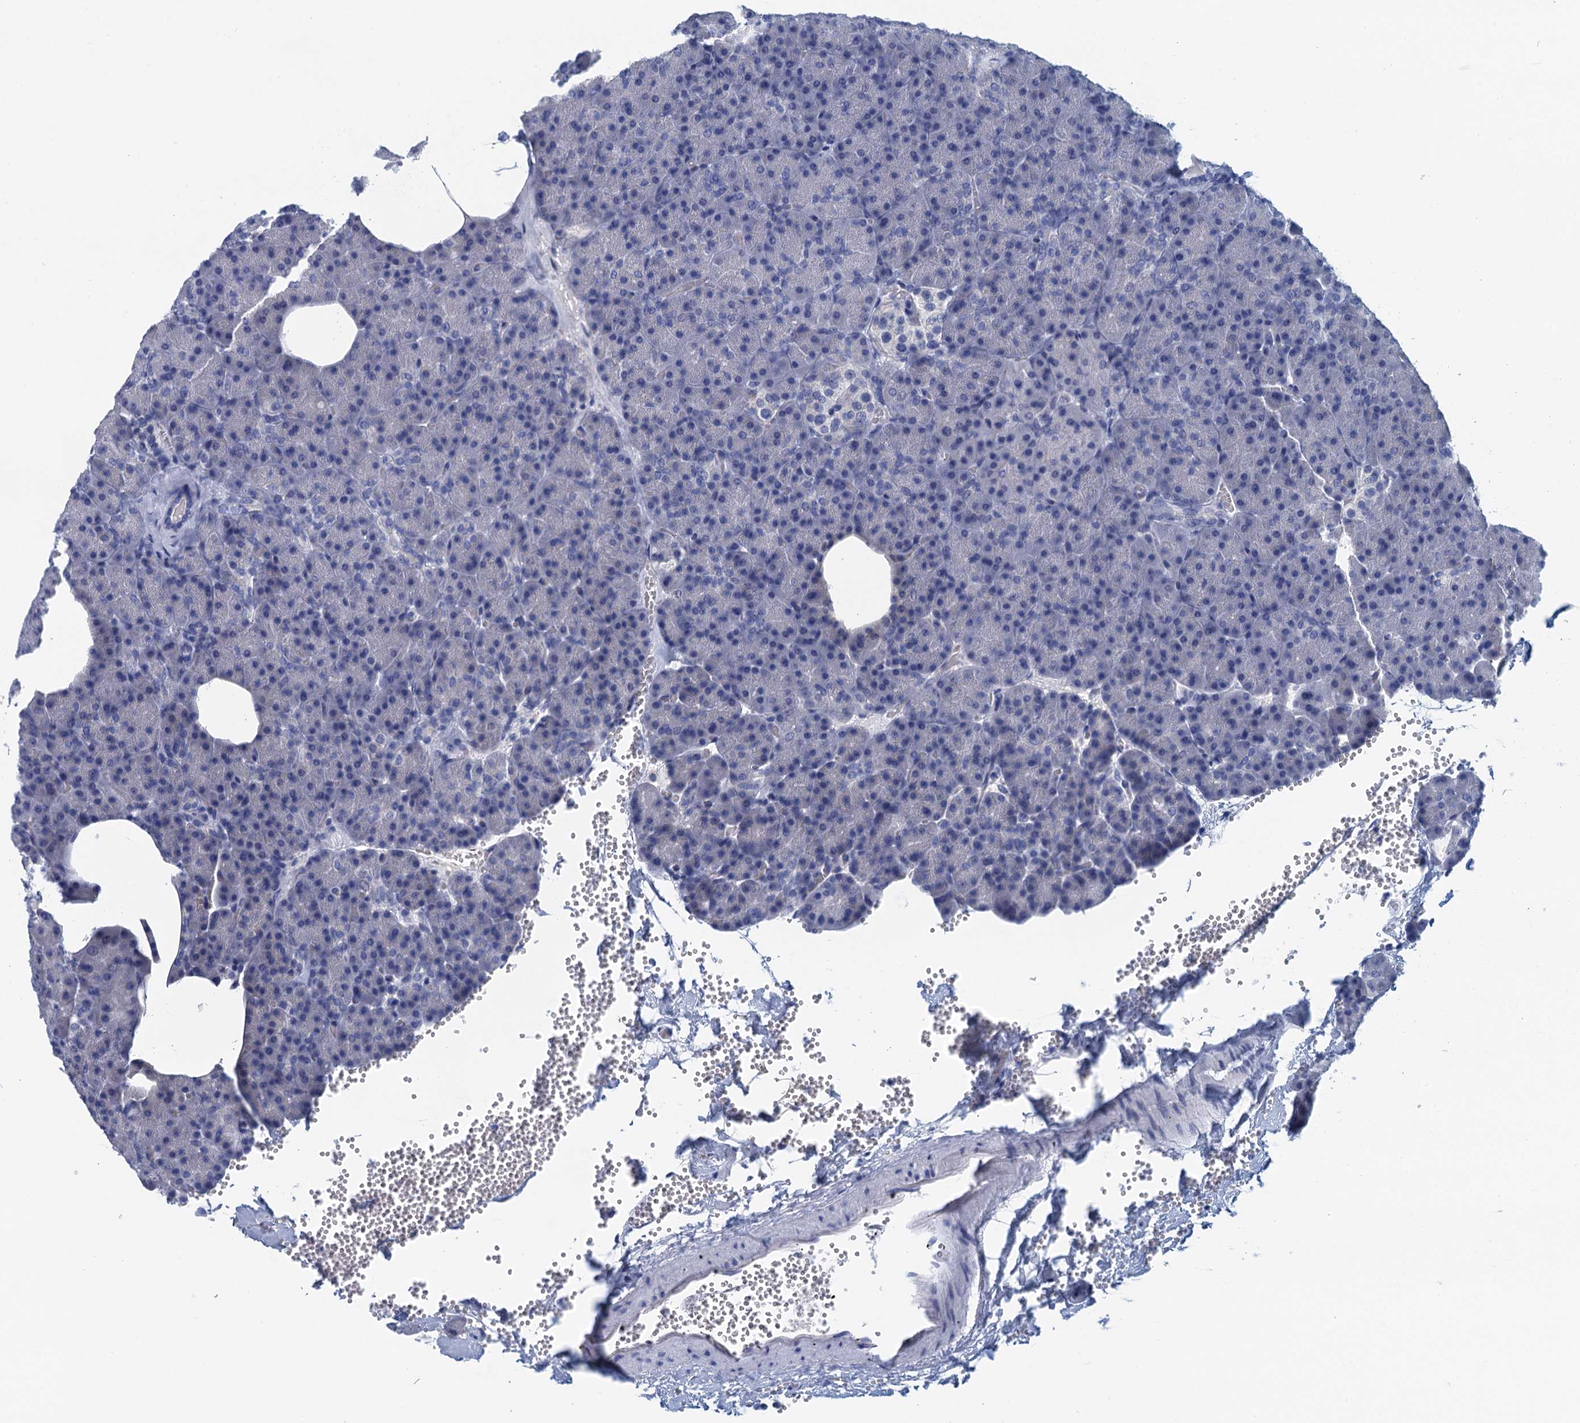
{"staining": {"intensity": "negative", "quantity": "none", "location": "none"}, "tissue": "pancreas", "cell_type": "Exocrine glandular cells", "image_type": "normal", "snomed": [{"axis": "morphology", "description": "Normal tissue, NOS"}, {"axis": "morphology", "description": "Carcinoid, malignant, NOS"}, {"axis": "topography", "description": "Pancreas"}], "caption": "Image shows no significant protein positivity in exocrine glandular cells of unremarkable pancreas. Nuclei are stained in blue.", "gene": "CYP51A1", "patient": {"sex": "female", "age": 35}}